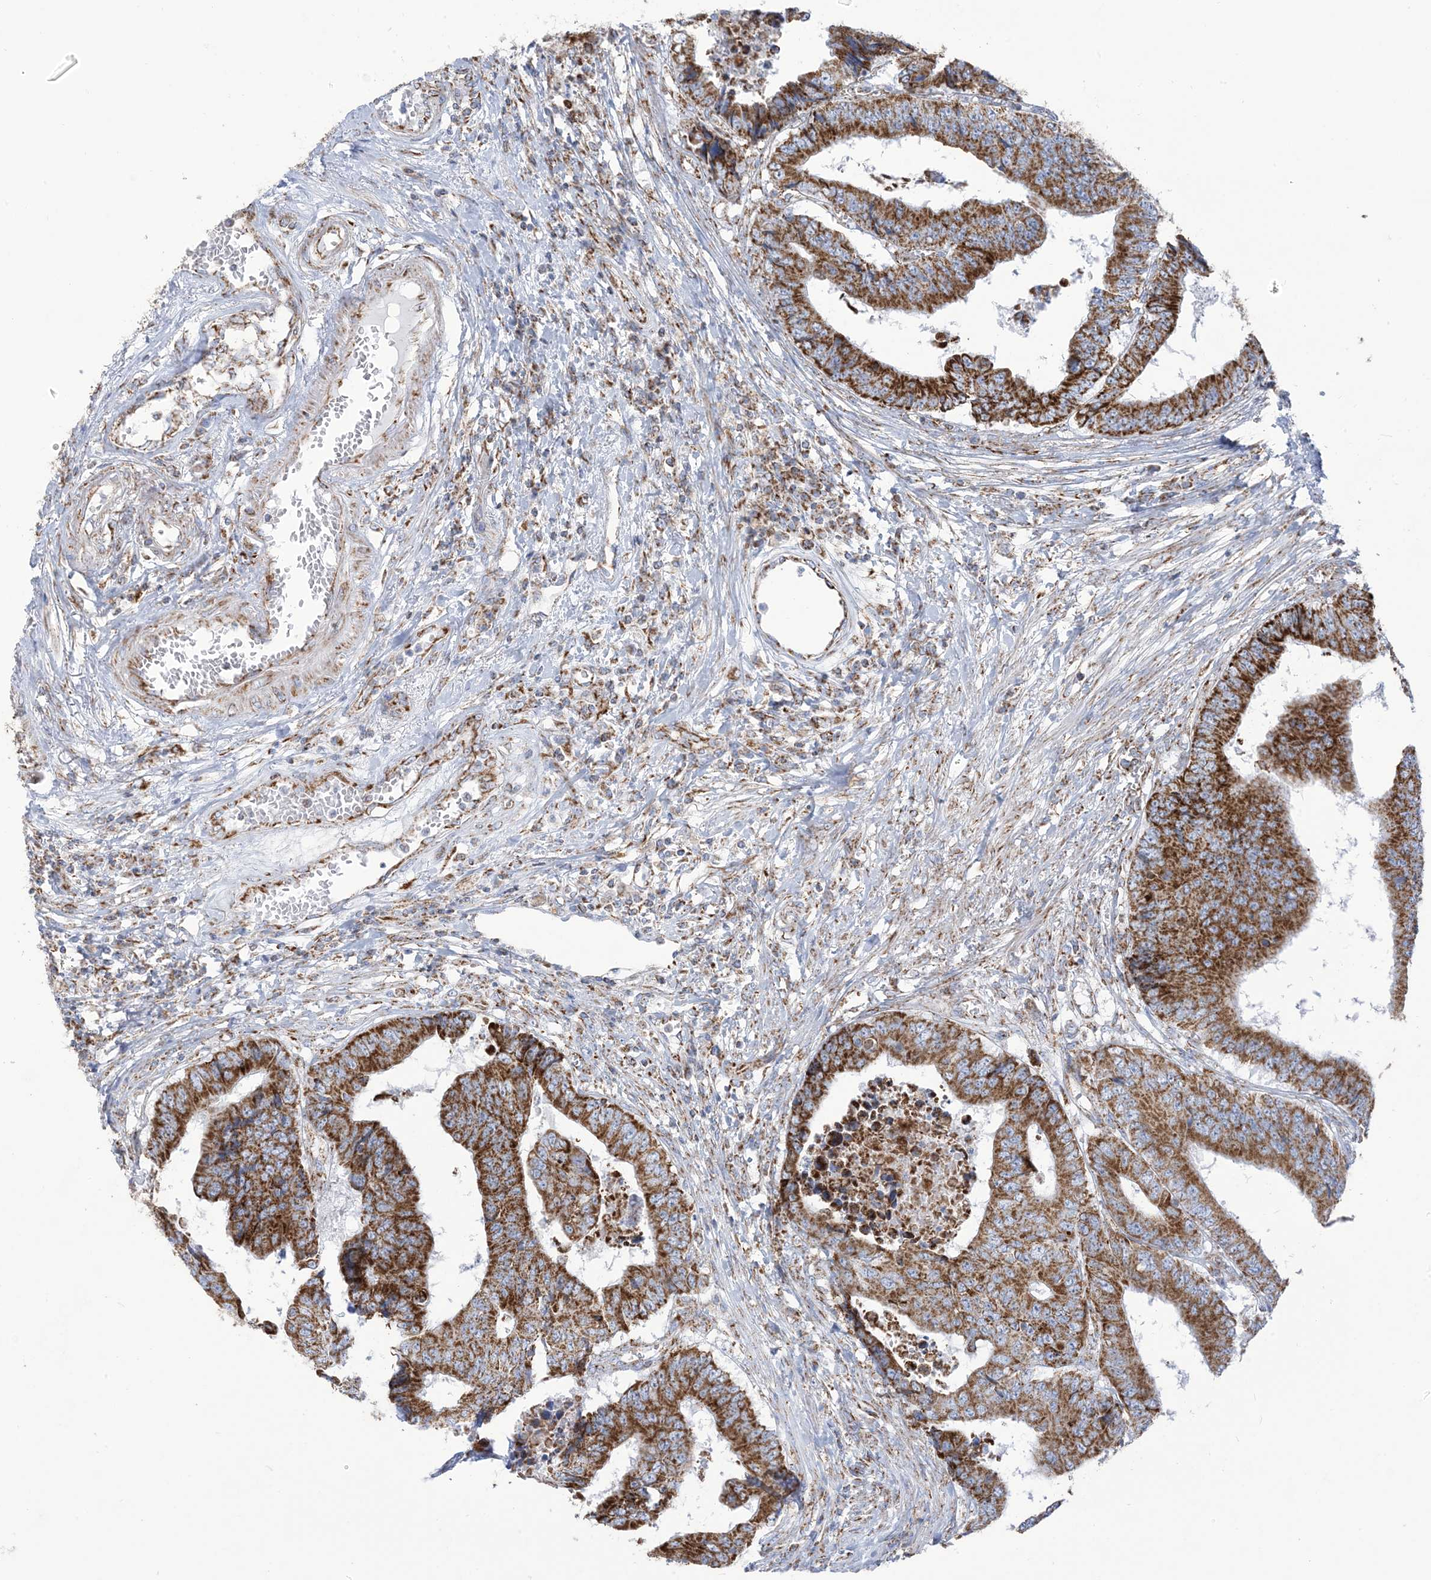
{"staining": {"intensity": "strong", "quantity": ">75%", "location": "cytoplasmic/membranous"}, "tissue": "colorectal cancer", "cell_type": "Tumor cells", "image_type": "cancer", "snomed": [{"axis": "morphology", "description": "Adenocarcinoma, NOS"}, {"axis": "topography", "description": "Rectum"}], "caption": "Immunohistochemical staining of colorectal cancer reveals strong cytoplasmic/membranous protein staining in about >75% of tumor cells.", "gene": "SAMM50", "patient": {"sex": "male", "age": 84}}